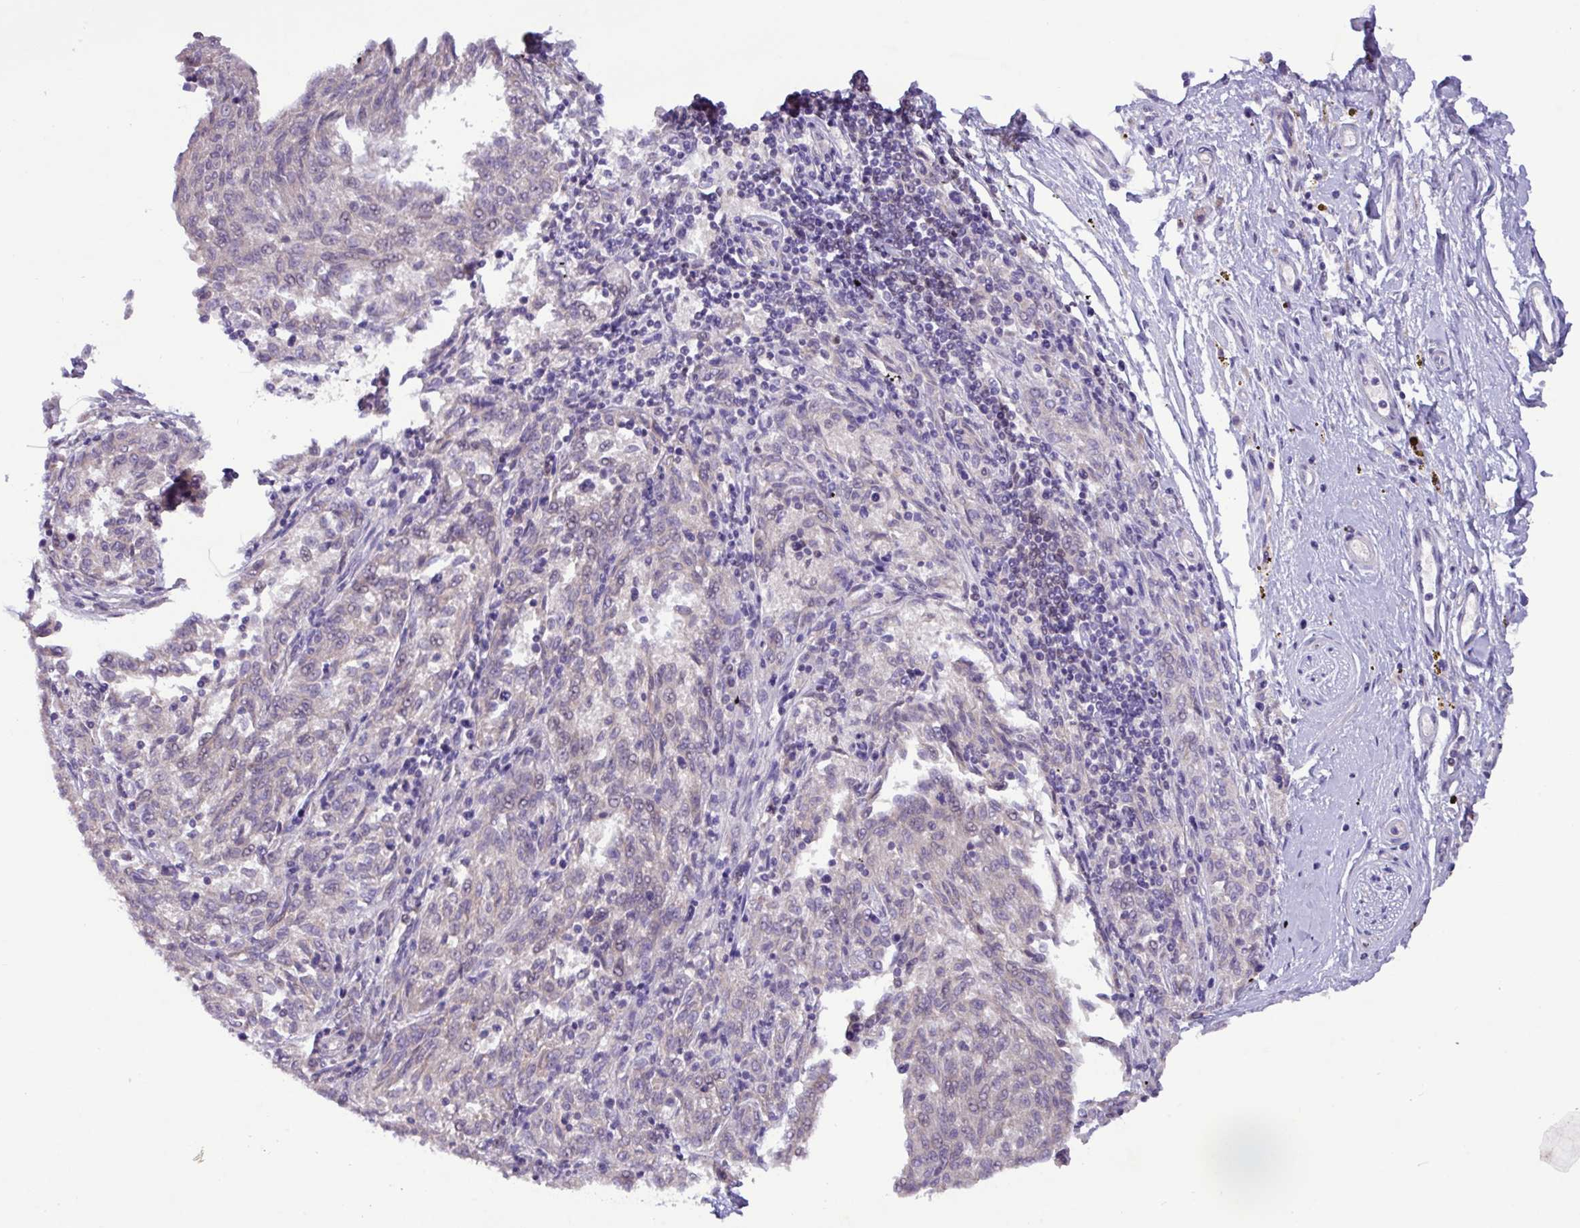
{"staining": {"intensity": "negative", "quantity": "none", "location": "none"}, "tissue": "melanoma", "cell_type": "Tumor cells", "image_type": "cancer", "snomed": [{"axis": "morphology", "description": "Malignant melanoma, NOS"}, {"axis": "topography", "description": "Skin"}], "caption": "This is an immunohistochemistry photomicrograph of malignant melanoma. There is no expression in tumor cells.", "gene": "PAX8", "patient": {"sex": "female", "age": 72}}